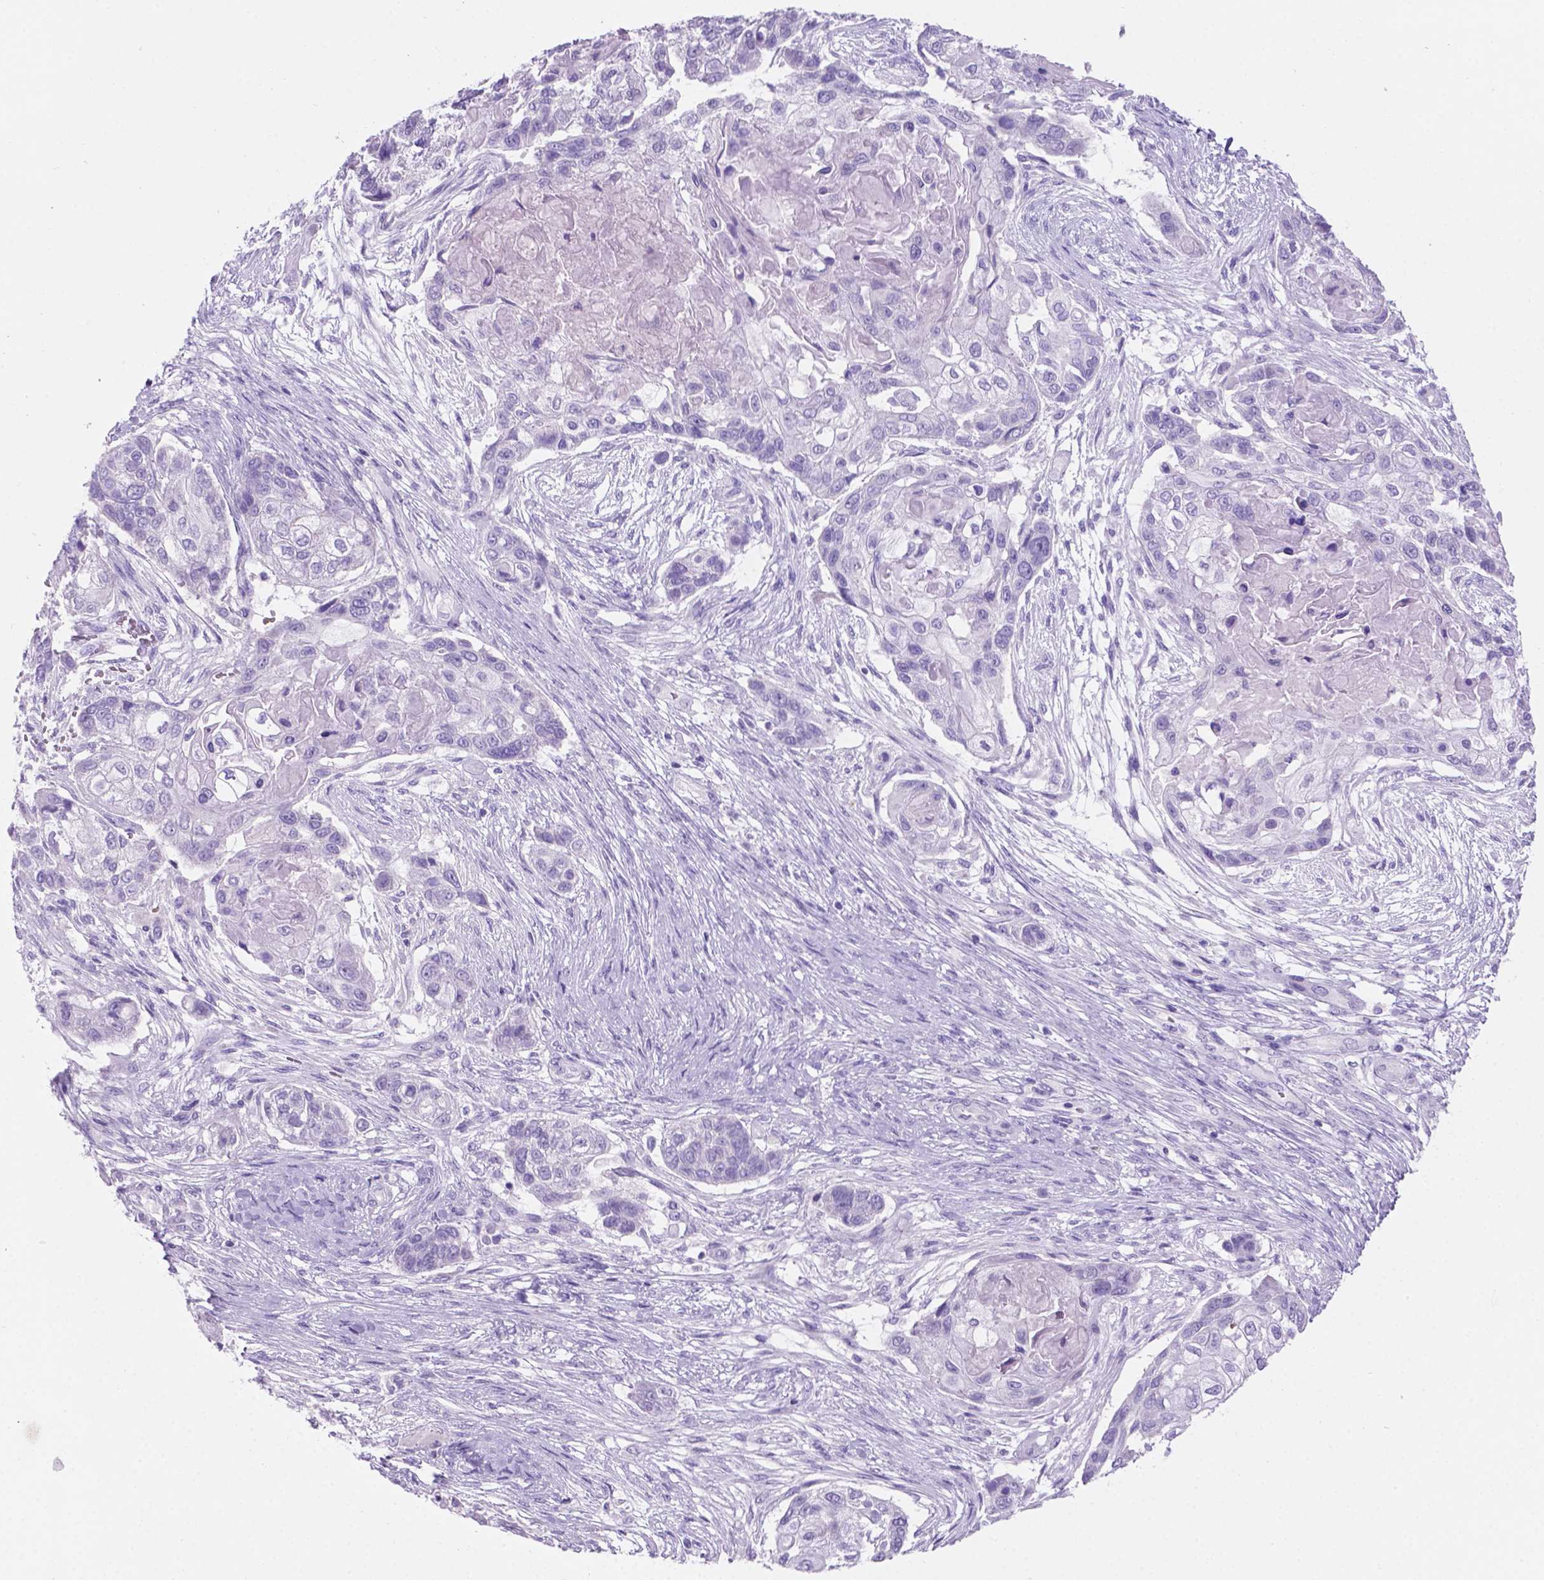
{"staining": {"intensity": "negative", "quantity": "none", "location": "none"}, "tissue": "lung cancer", "cell_type": "Tumor cells", "image_type": "cancer", "snomed": [{"axis": "morphology", "description": "Squamous cell carcinoma, NOS"}, {"axis": "topography", "description": "Lung"}], "caption": "Human lung squamous cell carcinoma stained for a protein using immunohistochemistry shows no expression in tumor cells.", "gene": "GRIN2B", "patient": {"sex": "male", "age": 69}}